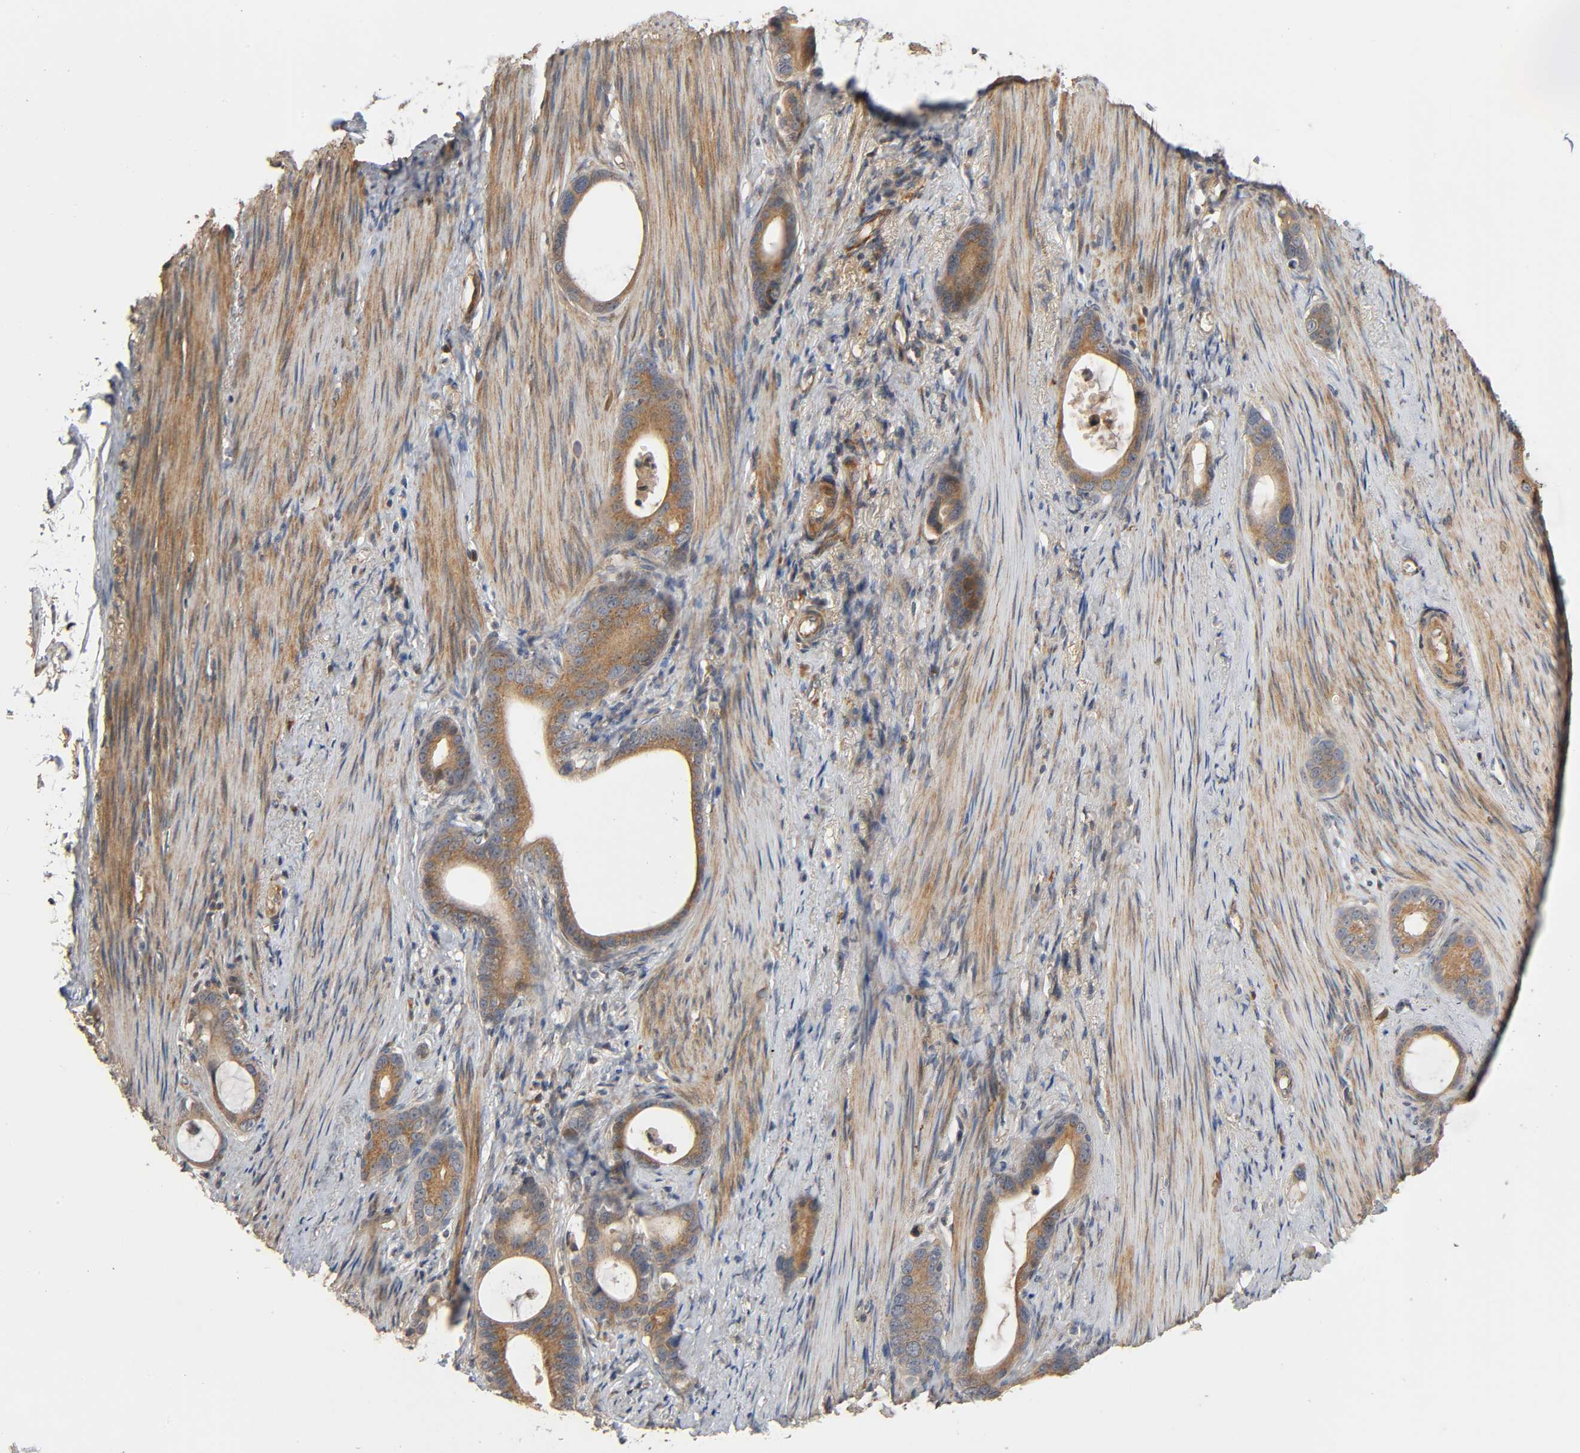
{"staining": {"intensity": "moderate", "quantity": ">75%", "location": "cytoplasmic/membranous"}, "tissue": "stomach cancer", "cell_type": "Tumor cells", "image_type": "cancer", "snomed": [{"axis": "morphology", "description": "Adenocarcinoma, NOS"}, {"axis": "topography", "description": "Stomach"}], "caption": "IHC (DAB (3,3'-diaminobenzidine)) staining of human stomach cancer displays moderate cytoplasmic/membranous protein expression in approximately >75% of tumor cells. Nuclei are stained in blue.", "gene": "SGSM1", "patient": {"sex": "female", "age": 75}}